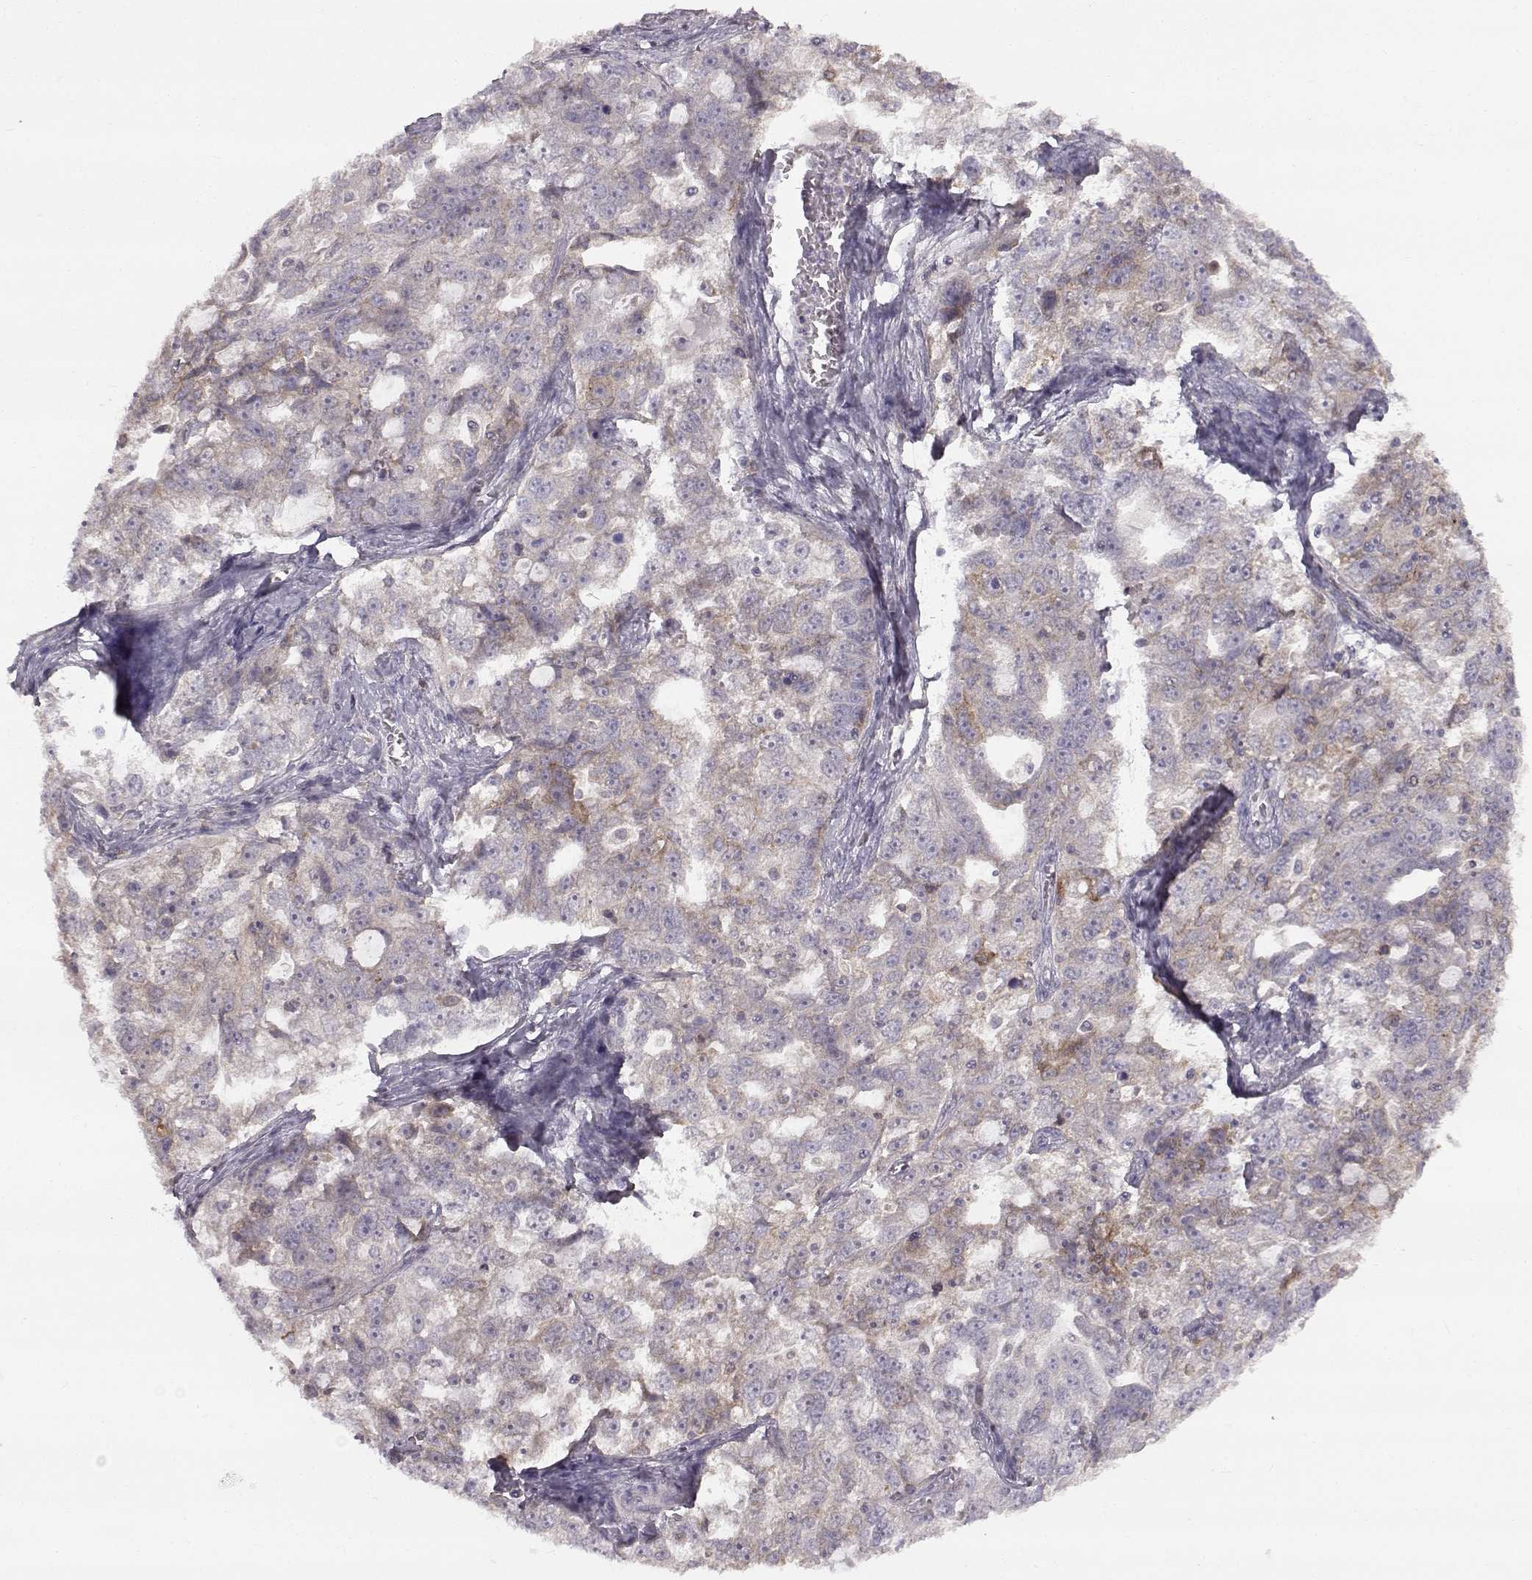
{"staining": {"intensity": "moderate", "quantity": "<25%", "location": "cytoplasmic/membranous"}, "tissue": "ovarian cancer", "cell_type": "Tumor cells", "image_type": "cancer", "snomed": [{"axis": "morphology", "description": "Cystadenocarcinoma, serous, NOS"}, {"axis": "topography", "description": "Ovary"}], "caption": "Immunohistochemical staining of human serous cystadenocarcinoma (ovarian) shows moderate cytoplasmic/membranous protein expression in approximately <25% of tumor cells.", "gene": "SPAG17", "patient": {"sex": "female", "age": 51}}